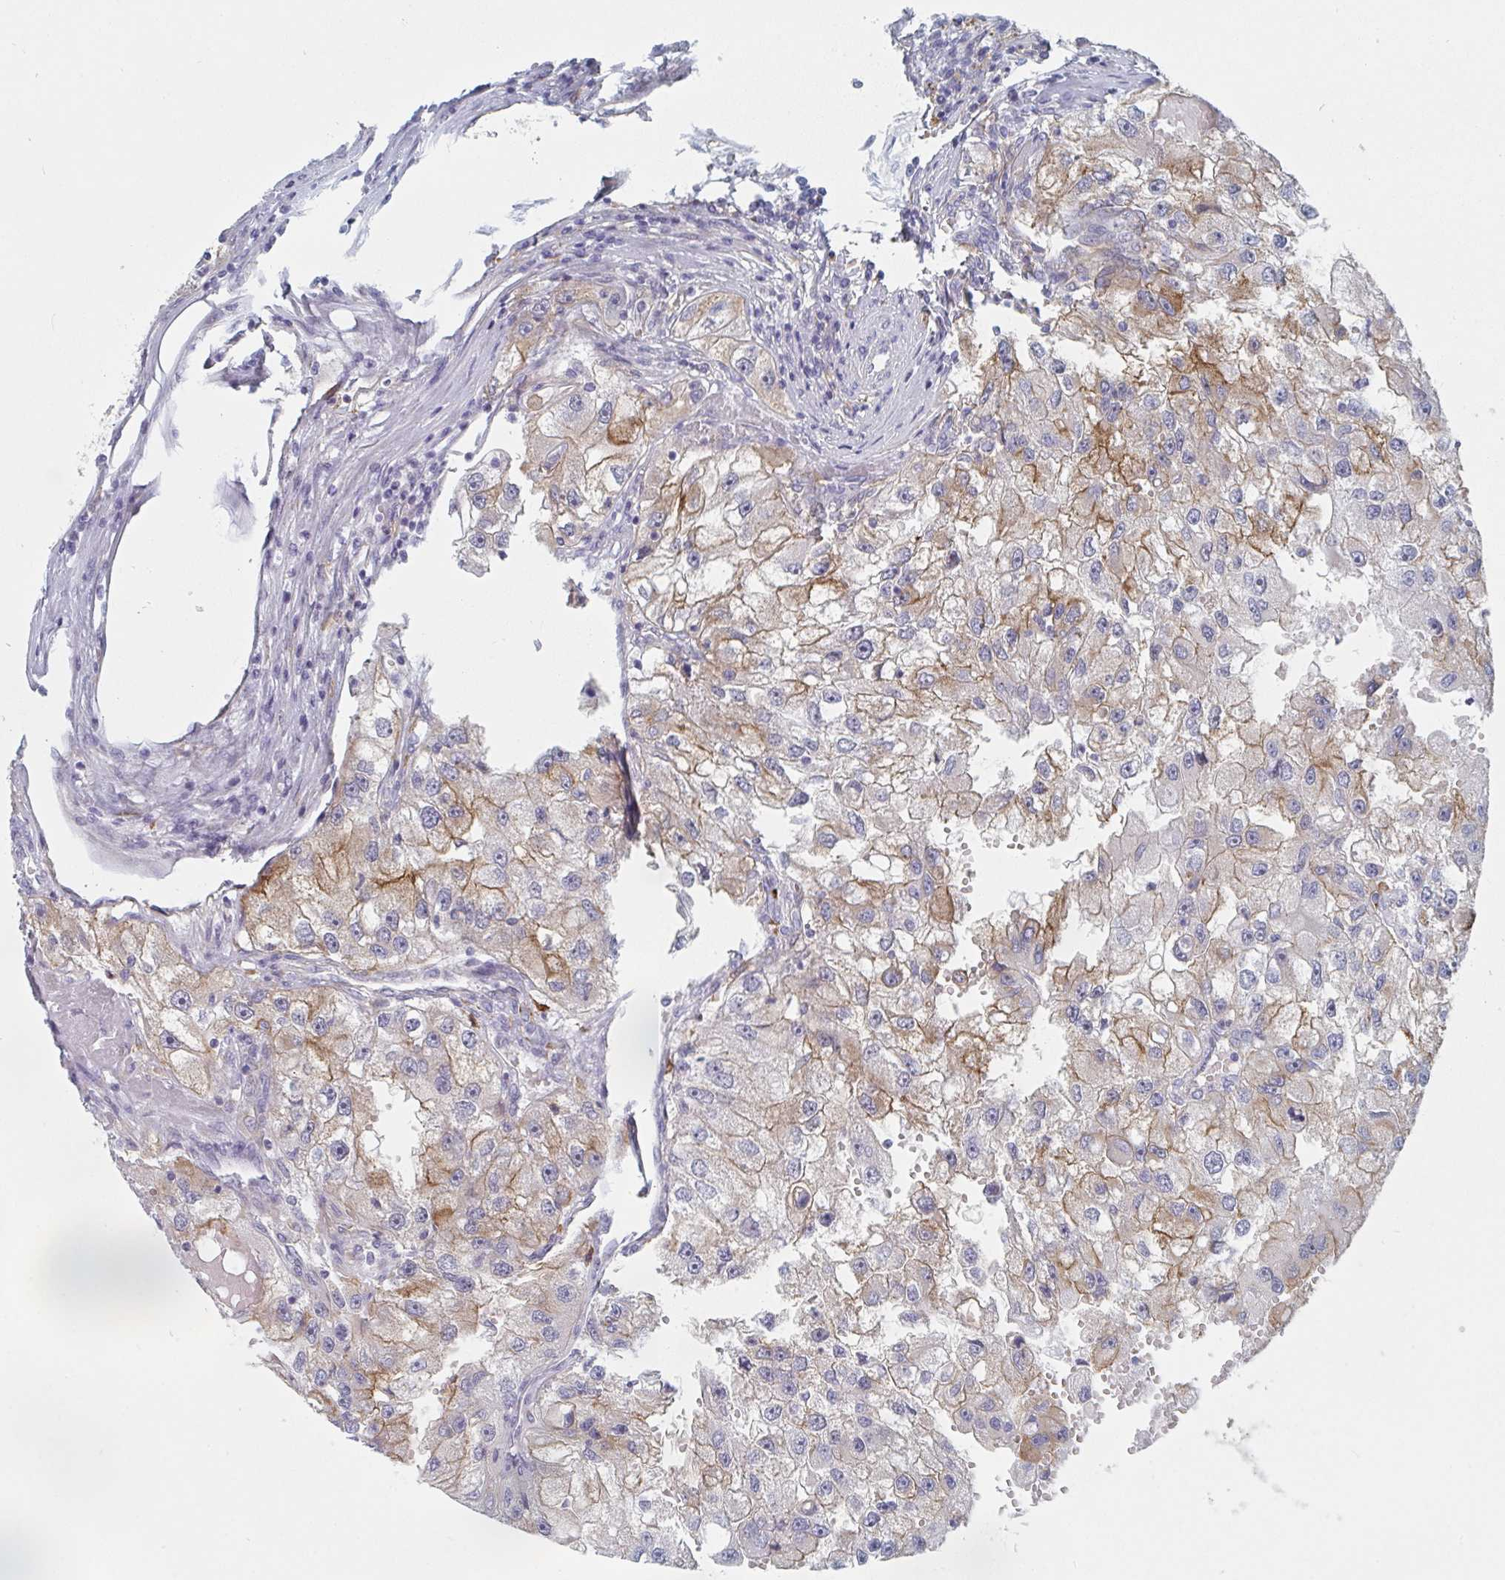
{"staining": {"intensity": "moderate", "quantity": "25%-75%", "location": "cytoplasmic/membranous"}, "tissue": "renal cancer", "cell_type": "Tumor cells", "image_type": "cancer", "snomed": [{"axis": "morphology", "description": "Adenocarcinoma, NOS"}, {"axis": "topography", "description": "Kidney"}], "caption": "Adenocarcinoma (renal) was stained to show a protein in brown. There is medium levels of moderate cytoplasmic/membranous positivity in approximately 25%-75% of tumor cells.", "gene": "DAB2", "patient": {"sex": "male", "age": 63}}